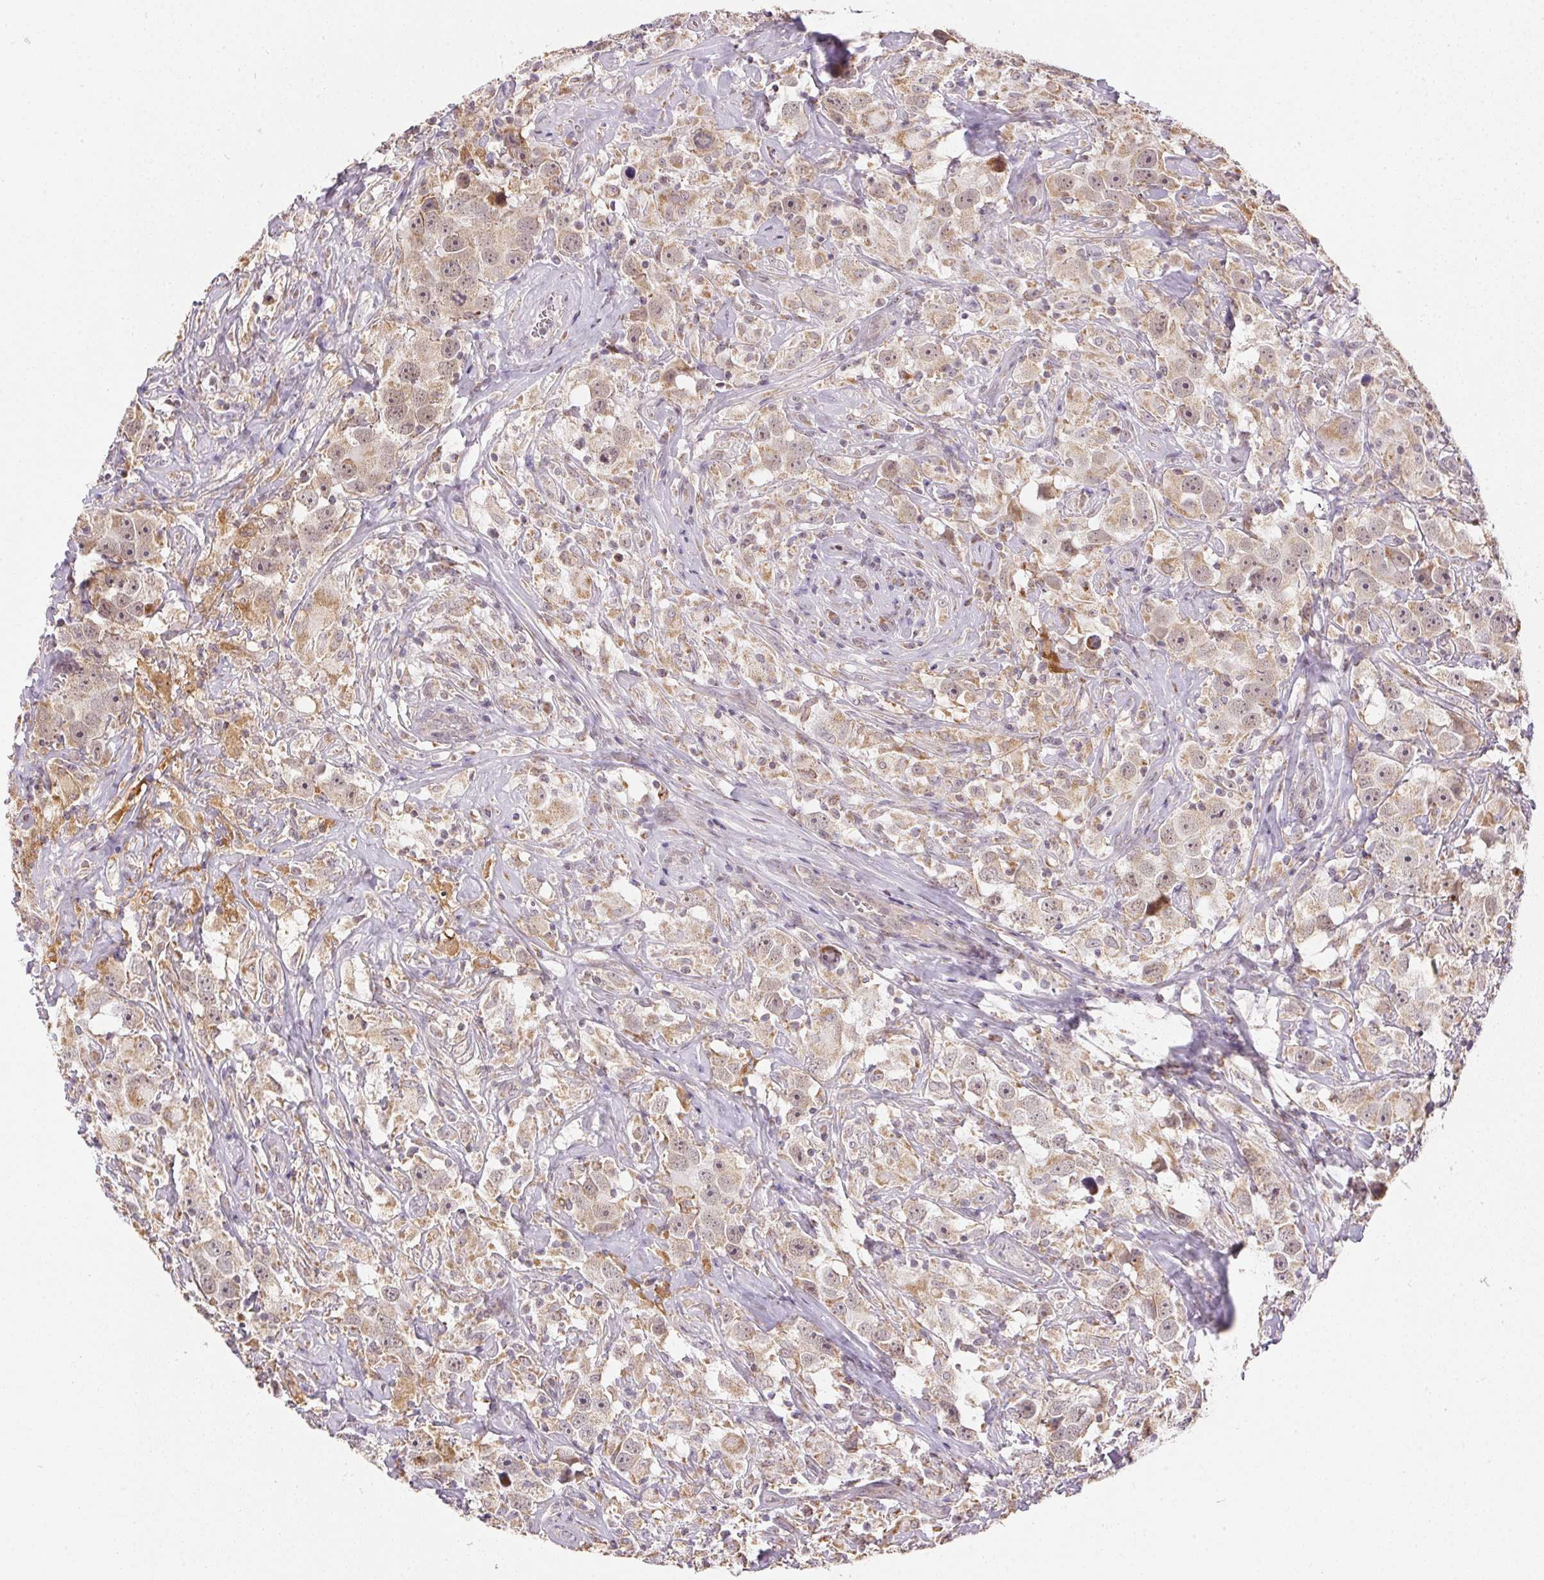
{"staining": {"intensity": "weak", "quantity": ">75%", "location": "cytoplasmic/membranous"}, "tissue": "testis cancer", "cell_type": "Tumor cells", "image_type": "cancer", "snomed": [{"axis": "morphology", "description": "Seminoma, NOS"}, {"axis": "topography", "description": "Testis"}], "caption": "This image exhibits immunohistochemistry (IHC) staining of human seminoma (testis), with low weak cytoplasmic/membranous staining in approximately >75% of tumor cells.", "gene": "MAPK11", "patient": {"sex": "male", "age": 49}}